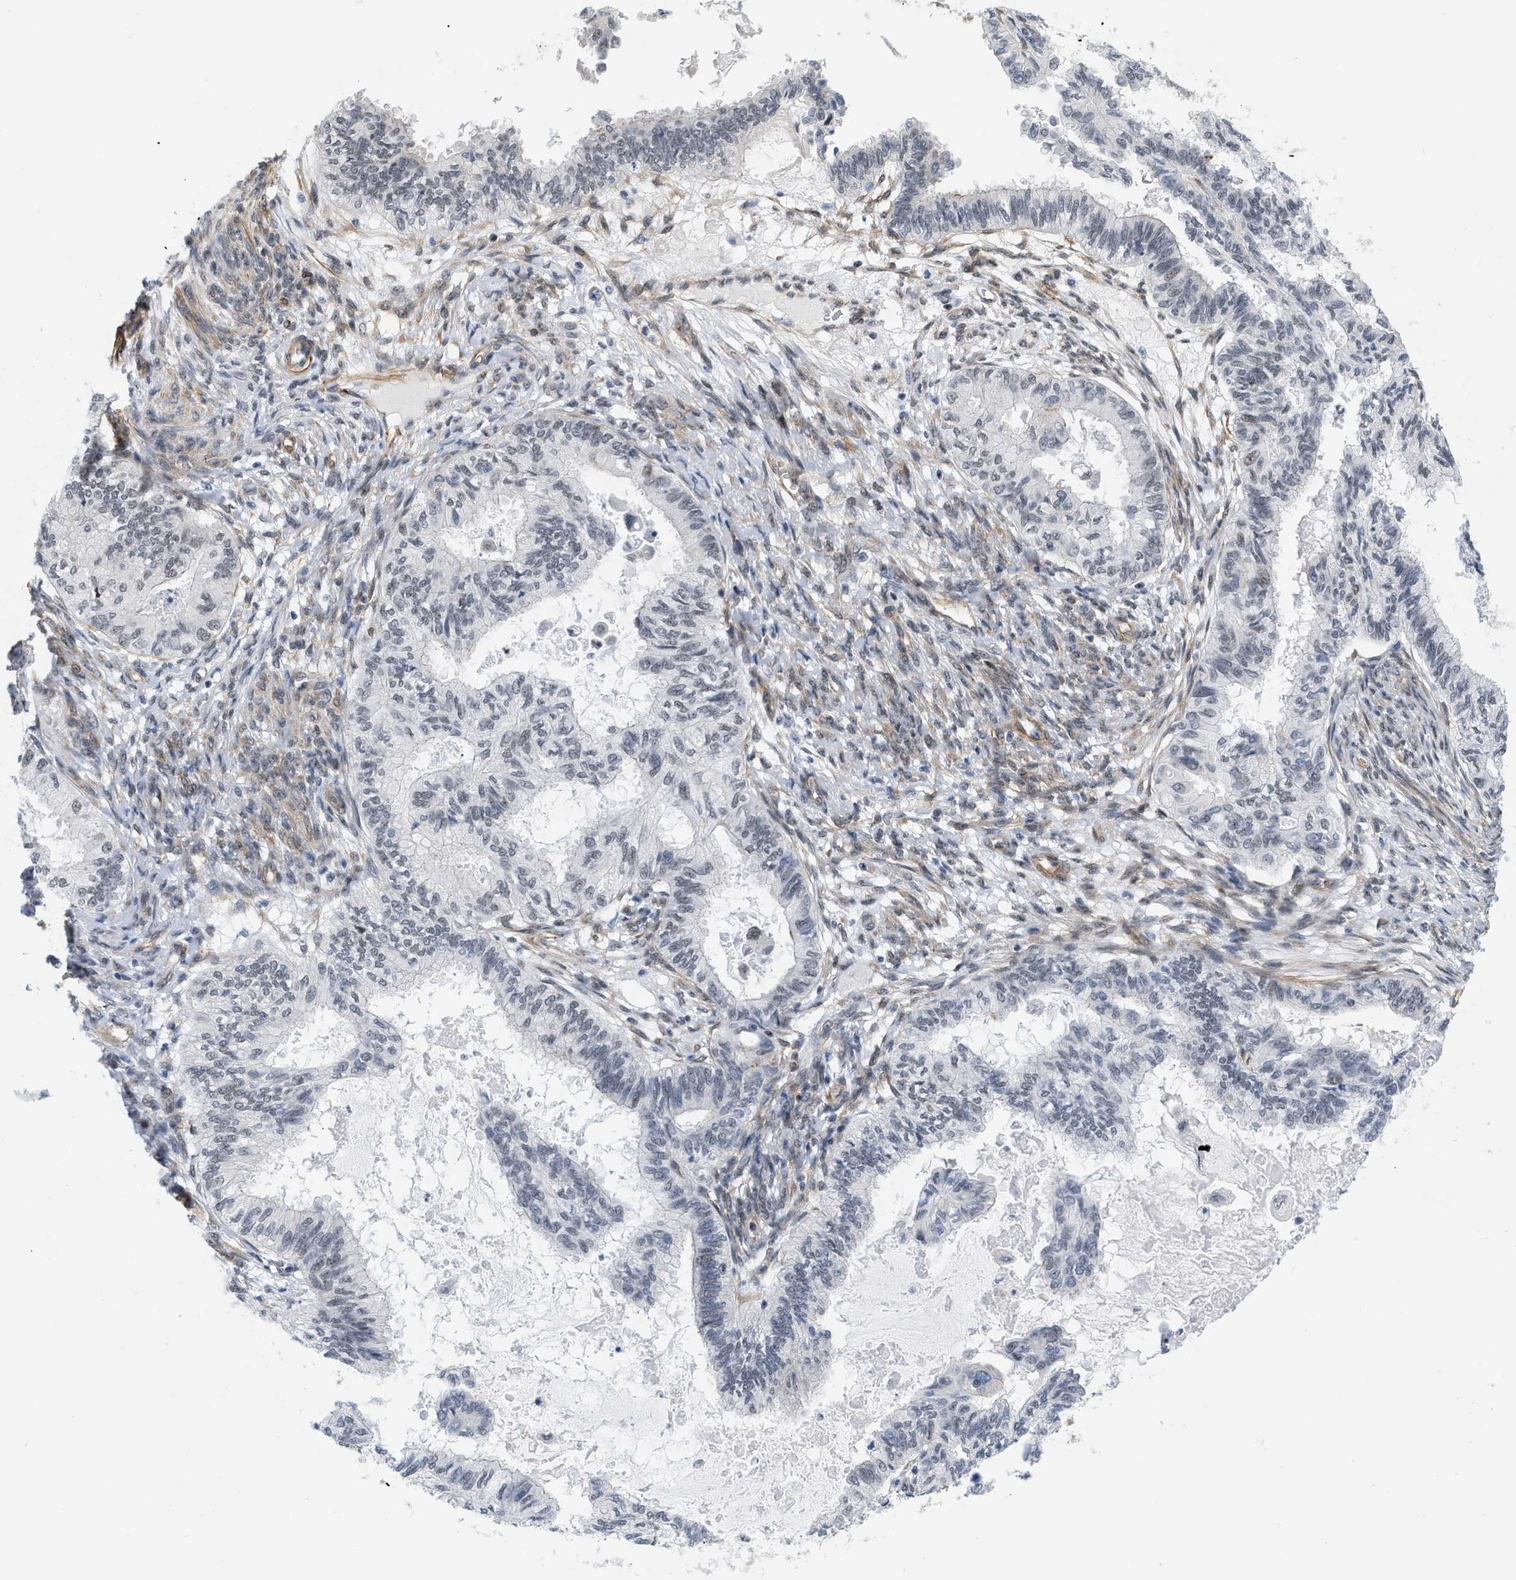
{"staining": {"intensity": "weak", "quantity": "<25%", "location": "nuclear"}, "tissue": "cervical cancer", "cell_type": "Tumor cells", "image_type": "cancer", "snomed": [{"axis": "morphology", "description": "Normal tissue, NOS"}, {"axis": "morphology", "description": "Adenocarcinoma, NOS"}, {"axis": "topography", "description": "Cervix"}, {"axis": "topography", "description": "Endometrium"}], "caption": "An image of human cervical cancer is negative for staining in tumor cells.", "gene": "GPRASP2", "patient": {"sex": "female", "age": 86}}